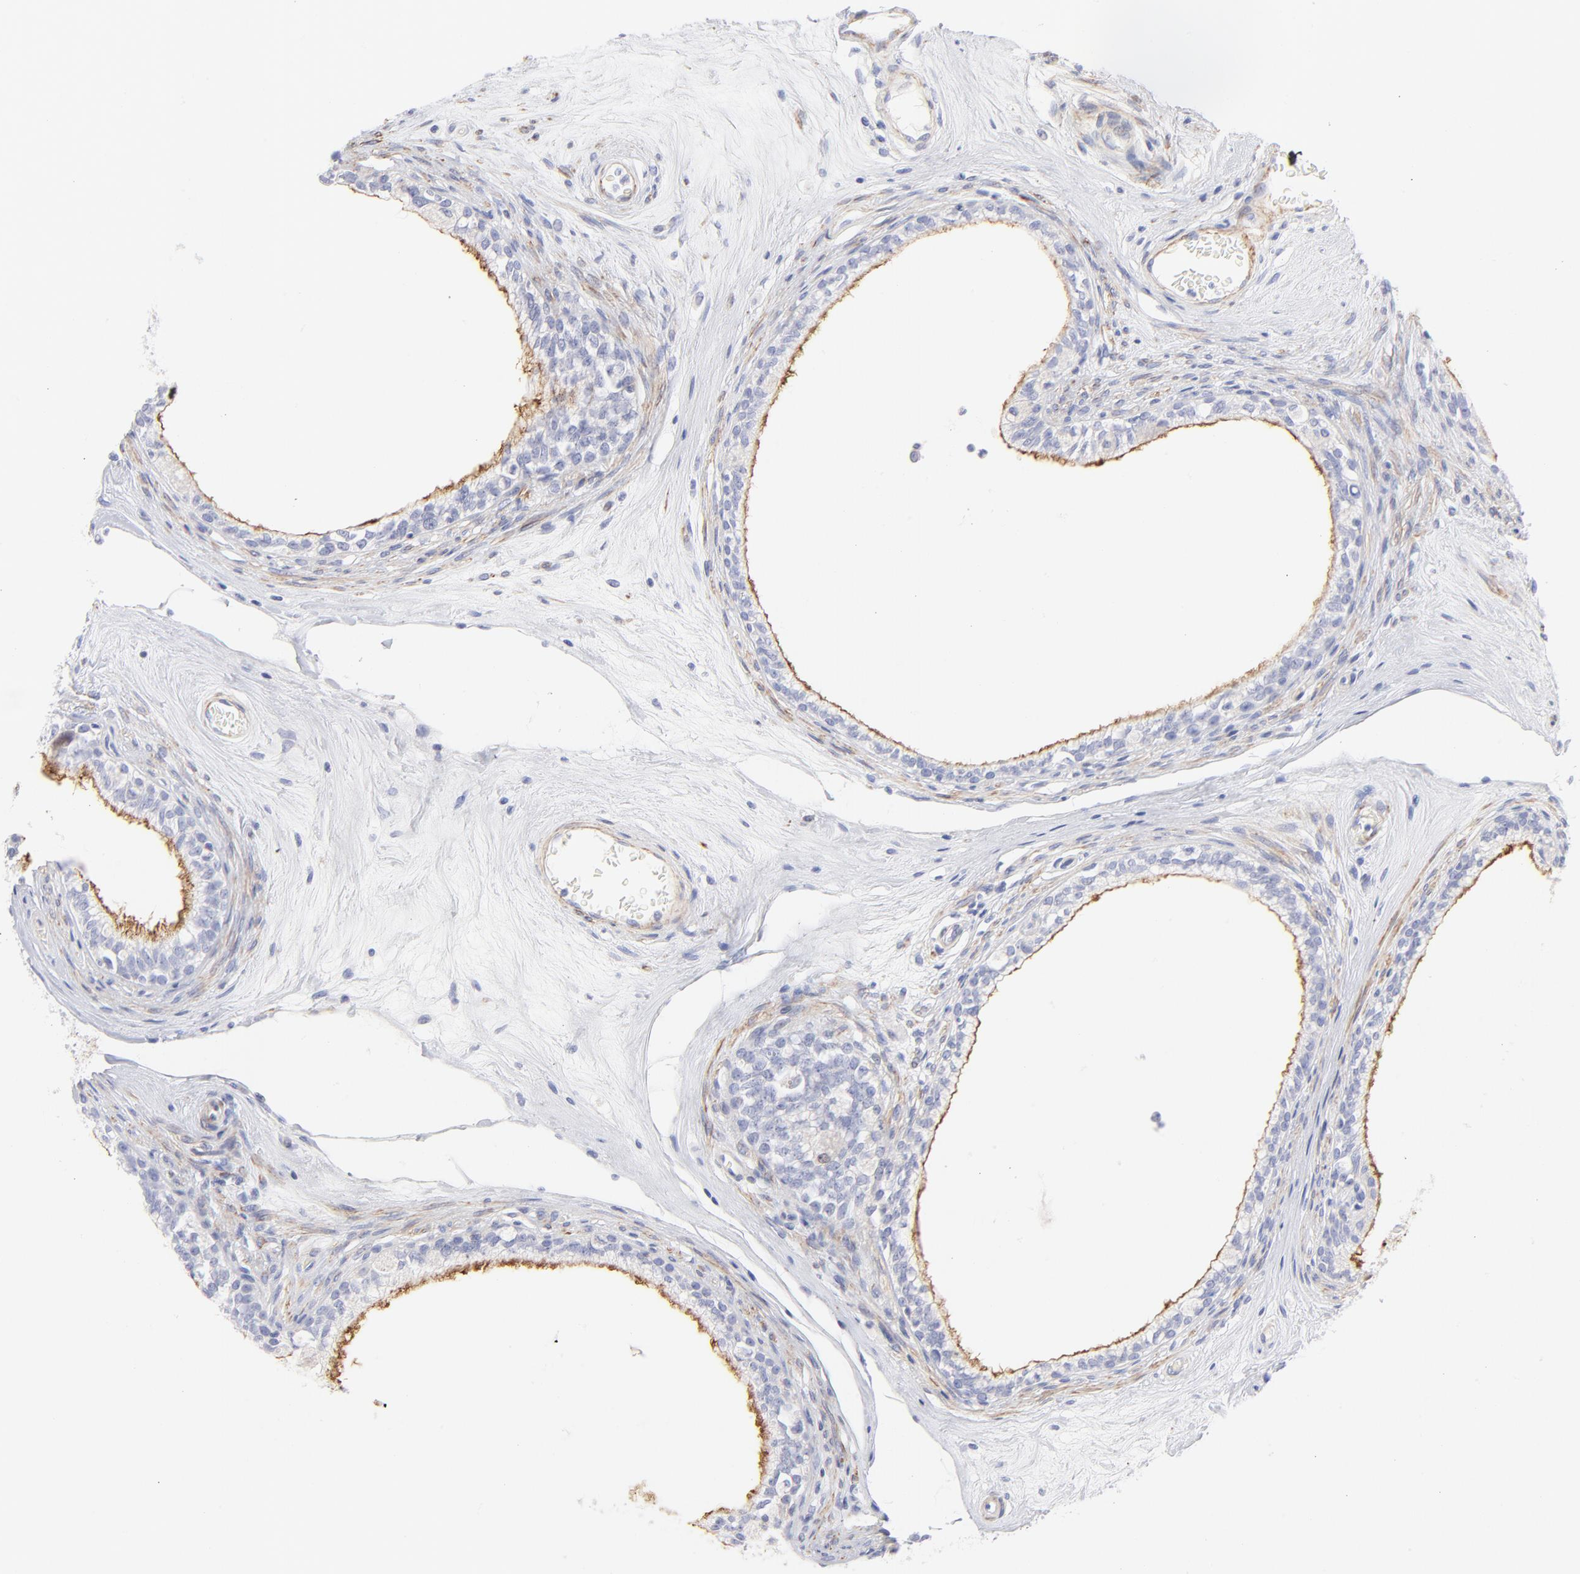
{"staining": {"intensity": "strong", "quantity": ">75%", "location": "cytoplasmic/membranous"}, "tissue": "epididymis", "cell_type": "Glandular cells", "image_type": "normal", "snomed": [{"axis": "morphology", "description": "Normal tissue, NOS"}, {"axis": "morphology", "description": "Inflammation, NOS"}, {"axis": "topography", "description": "Epididymis"}], "caption": "A high amount of strong cytoplasmic/membranous expression is seen in approximately >75% of glandular cells in normal epididymis.", "gene": "ACTA2", "patient": {"sex": "male", "age": 84}}